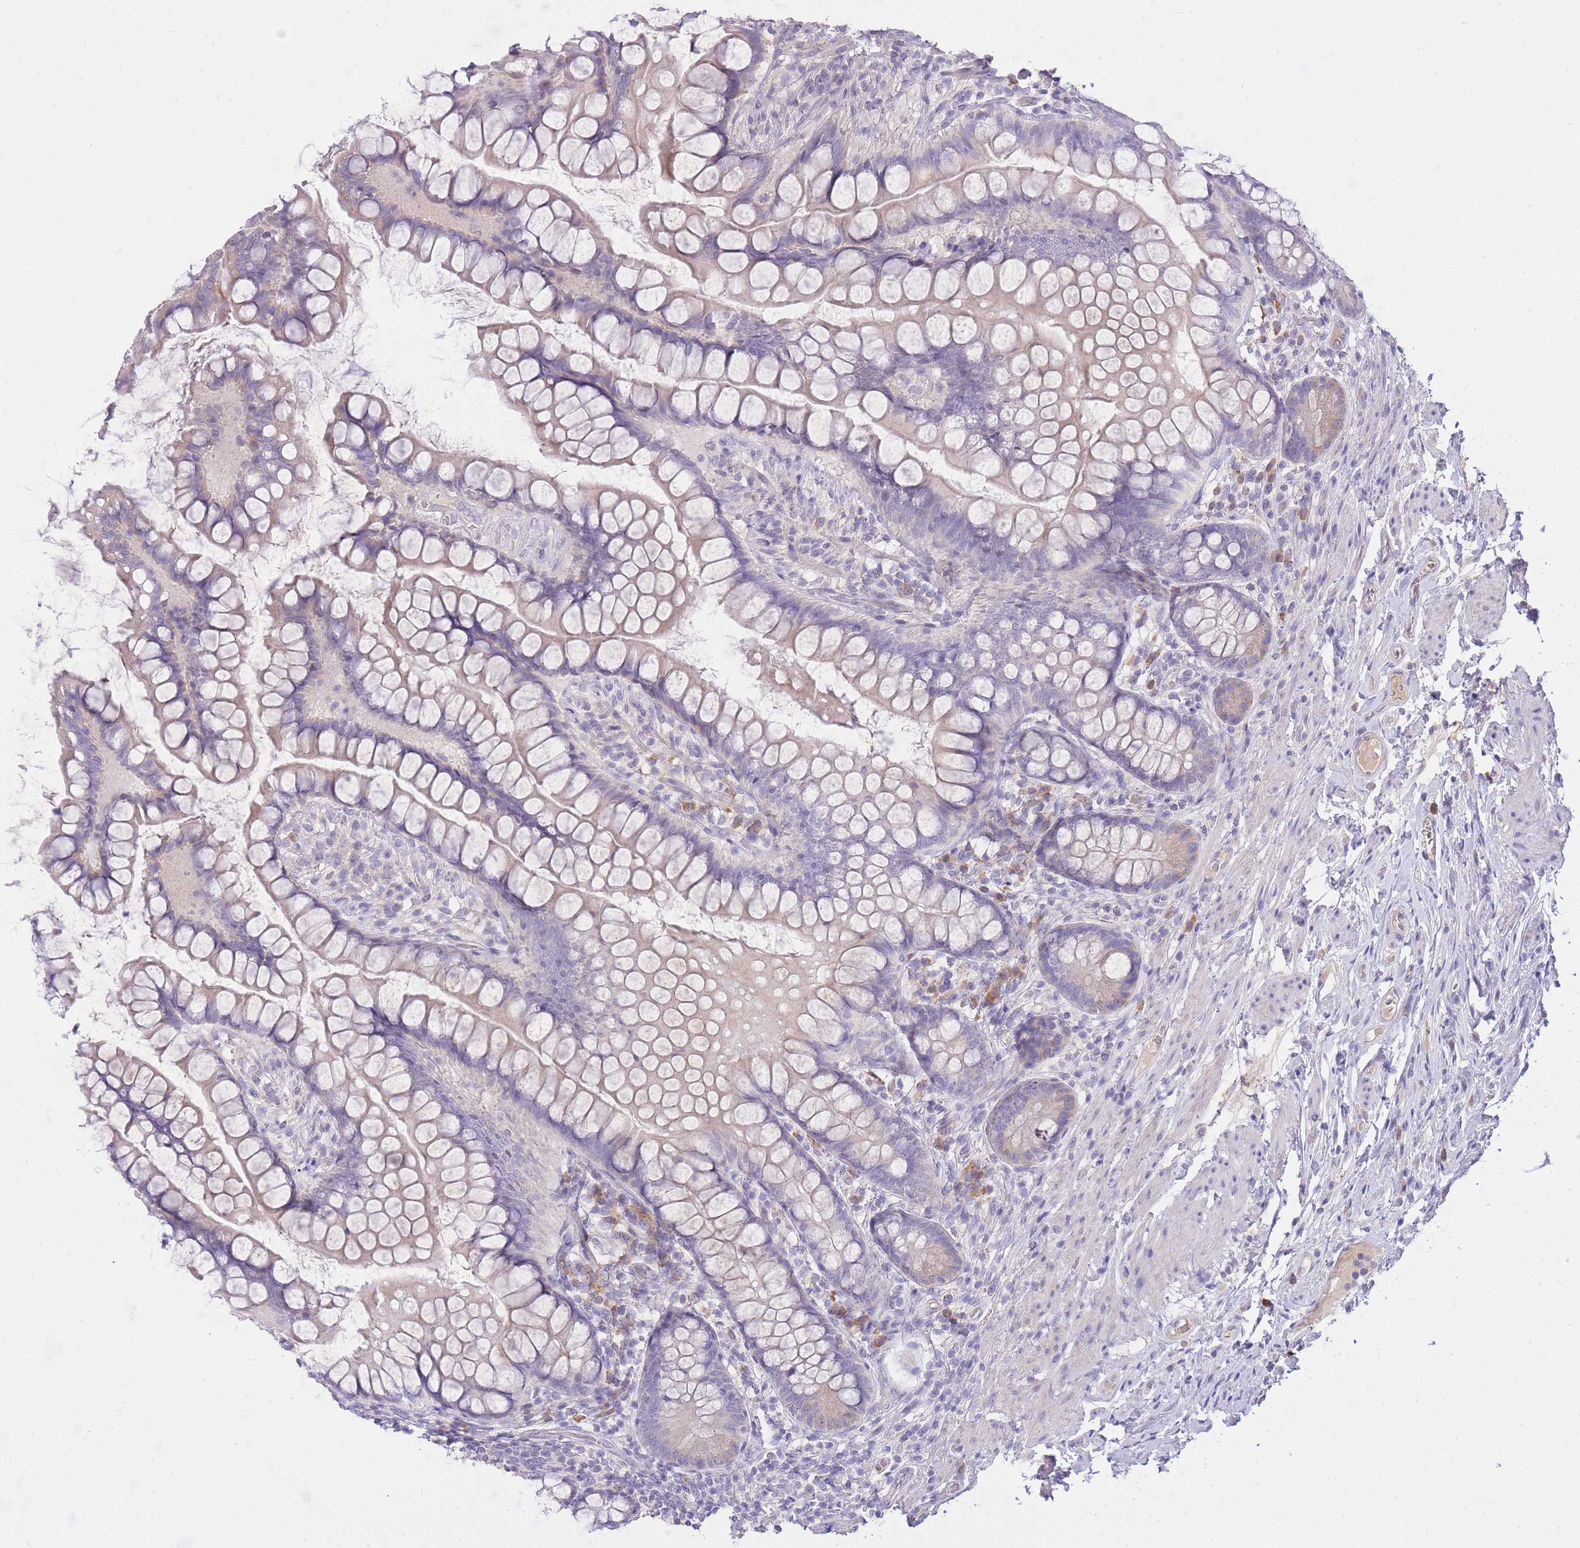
{"staining": {"intensity": "moderate", "quantity": "<25%", "location": "cytoplasmic/membranous"}, "tissue": "small intestine", "cell_type": "Glandular cells", "image_type": "normal", "snomed": [{"axis": "morphology", "description": "Normal tissue, NOS"}, {"axis": "topography", "description": "Small intestine"}], "caption": "Immunohistochemical staining of unremarkable human small intestine exhibits low levels of moderate cytoplasmic/membranous expression in about <25% of glandular cells.", "gene": "FRG2B", "patient": {"sex": "male", "age": 70}}